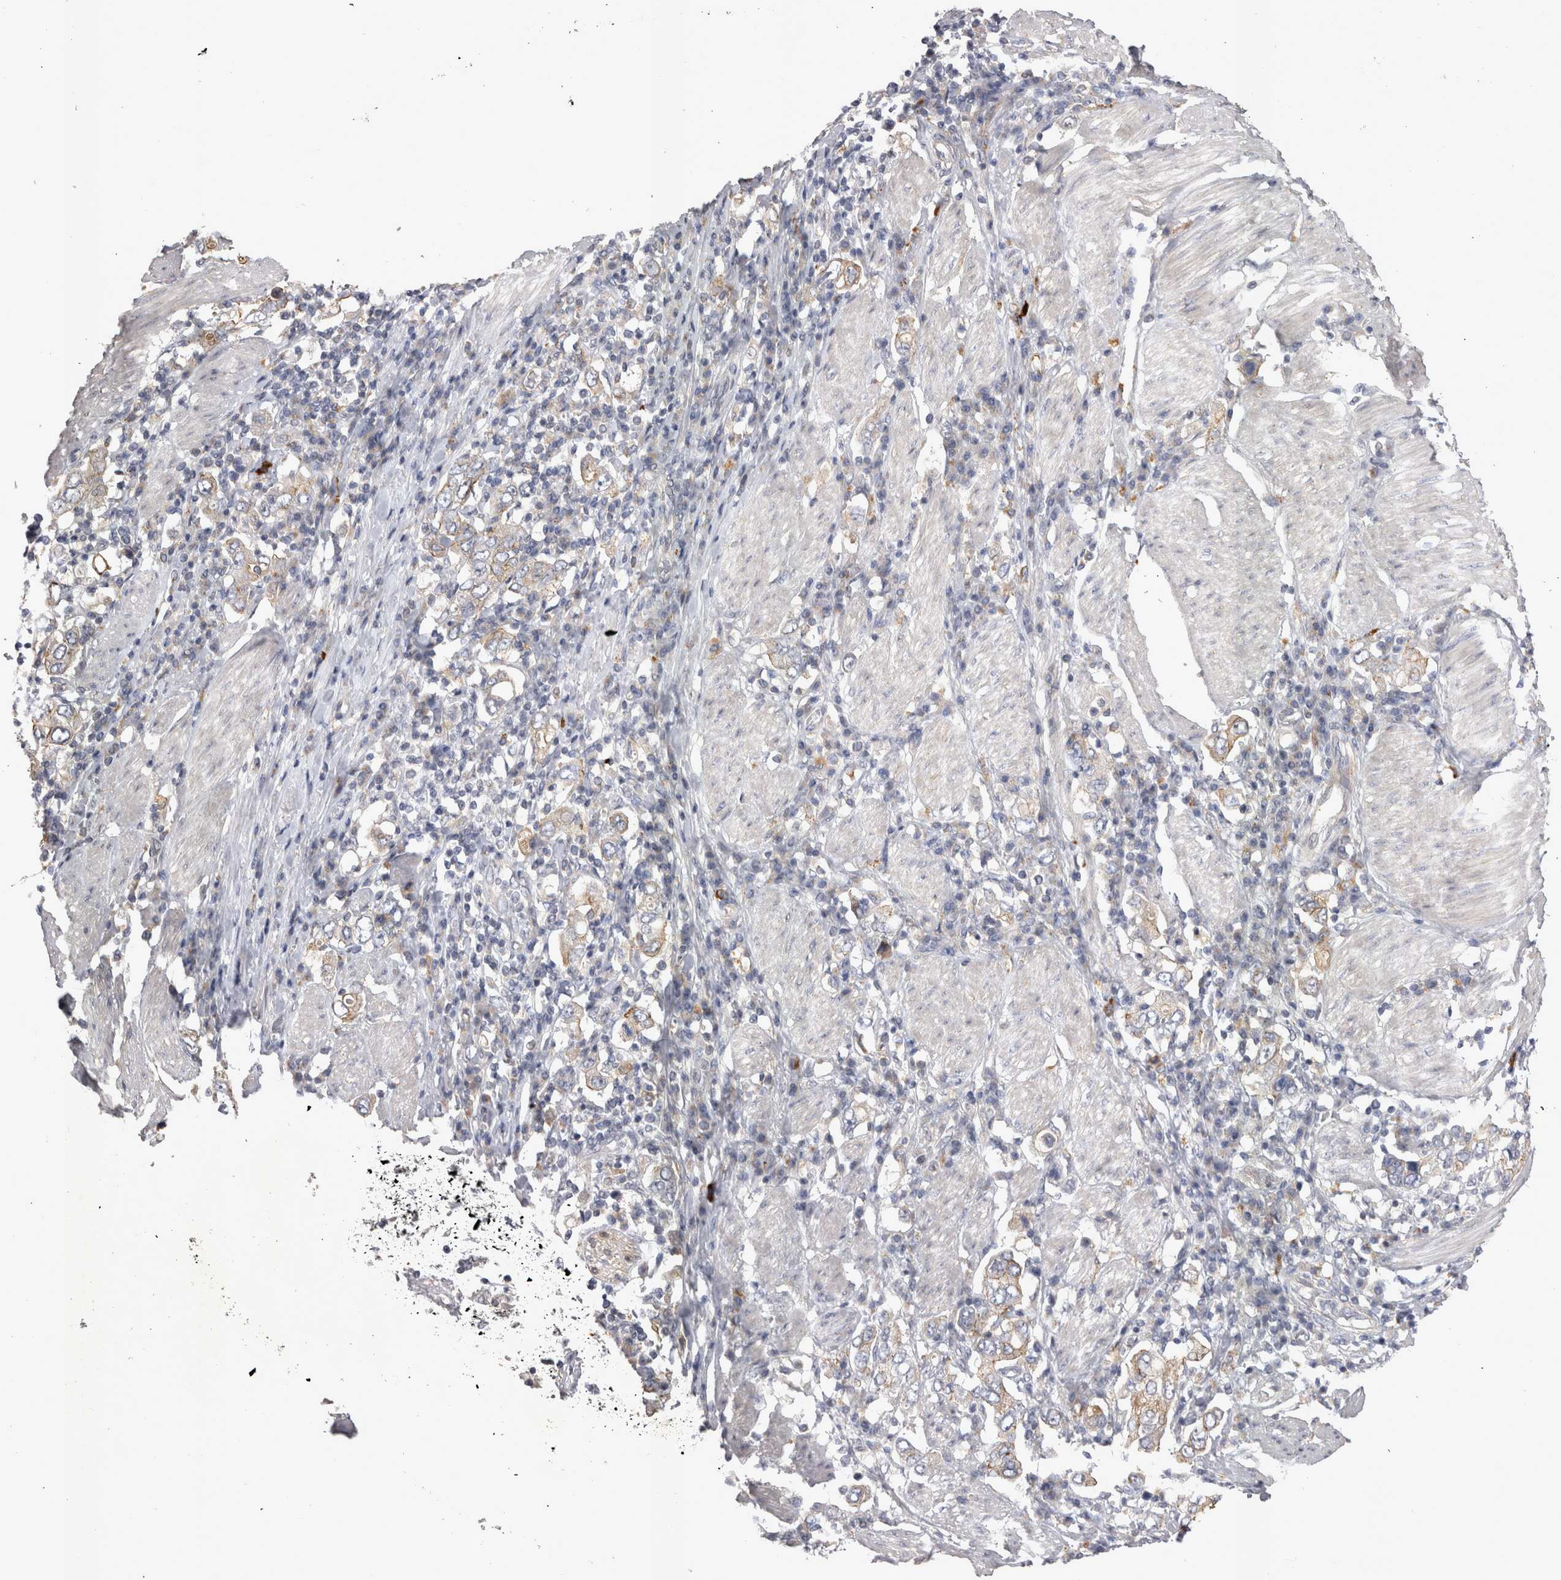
{"staining": {"intensity": "weak", "quantity": ">75%", "location": "cytoplasmic/membranous"}, "tissue": "stomach cancer", "cell_type": "Tumor cells", "image_type": "cancer", "snomed": [{"axis": "morphology", "description": "Adenocarcinoma, NOS"}, {"axis": "topography", "description": "Stomach, upper"}], "caption": "A photomicrograph of human adenocarcinoma (stomach) stained for a protein demonstrates weak cytoplasmic/membranous brown staining in tumor cells.", "gene": "CTBS", "patient": {"sex": "male", "age": 62}}